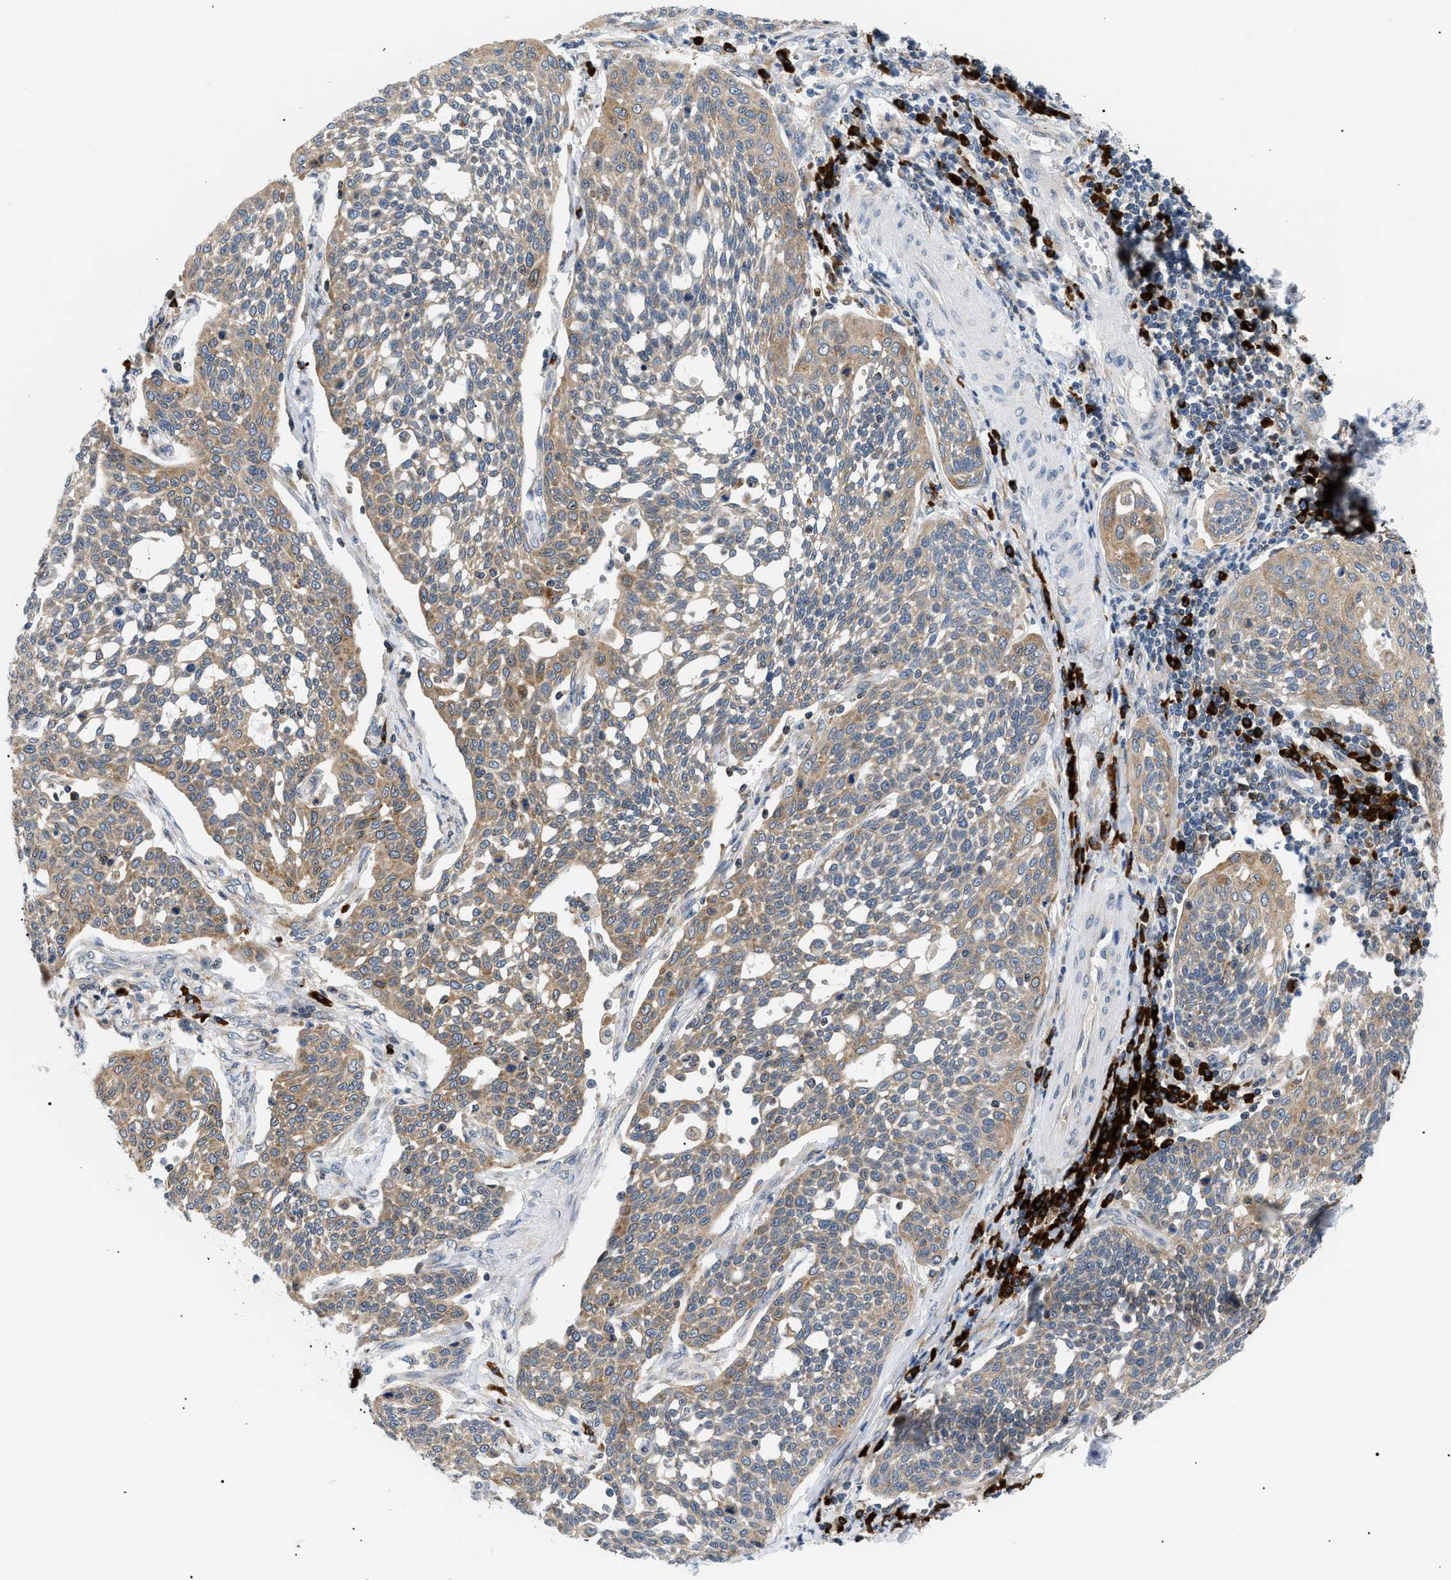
{"staining": {"intensity": "moderate", "quantity": "25%-75%", "location": "cytoplasmic/membranous"}, "tissue": "cervical cancer", "cell_type": "Tumor cells", "image_type": "cancer", "snomed": [{"axis": "morphology", "description": "Squamous cell carcinoma, NOS"}, {"axis": "topography", "description": "Cervix"}], "caption": "Squamous cell carcinoma (cervical) stained for a protein demonstrates moderate cytoplasmic/membranous positivity in tumor cells.", "gene": "DERL1", "patient": {"sex": "female", "age": 34}}